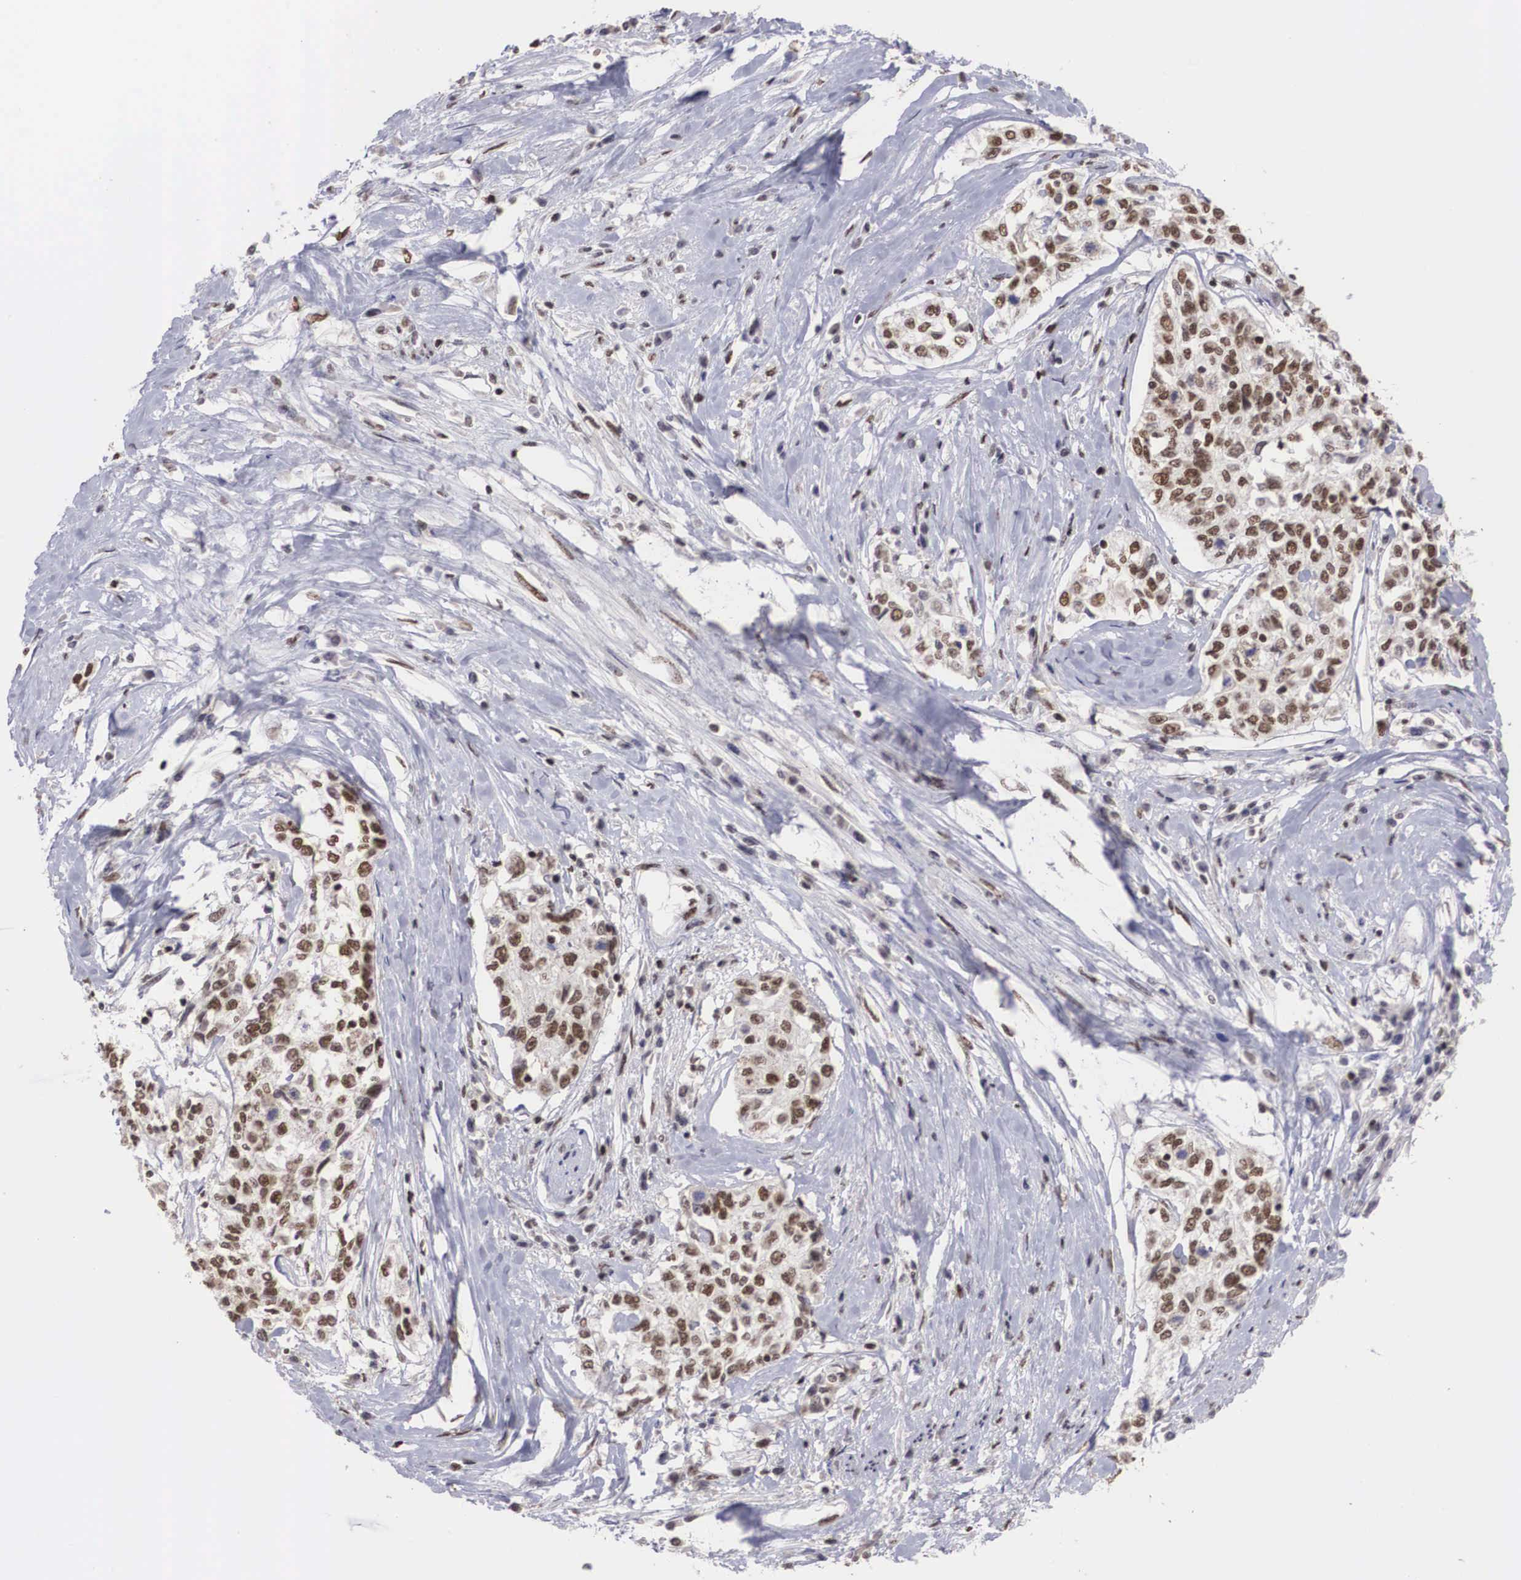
{"staining": {"intensity": "strong", "quantity": ">75%", "location": "nuclear"}, "tissue": "cervical cancer", "cell_type": "Tumor cells", "image_type": "cancer", "snomed": [{"axis": "morphology", "description": "Squamous cell carcinoma, NOS"}, {"axis": "topography", "description": "Cervix"}], "caption": "Immunohistochemical staining of human cervical squamous cell carcinoma reveals high levels of strong nuclear protein staining in approximately >75% of tumor cells. (Brightfield microscopy of DAB IHC at high magnification).", "gene": "HTATSF1", "patient": {"sex": "female", "age": 57}}